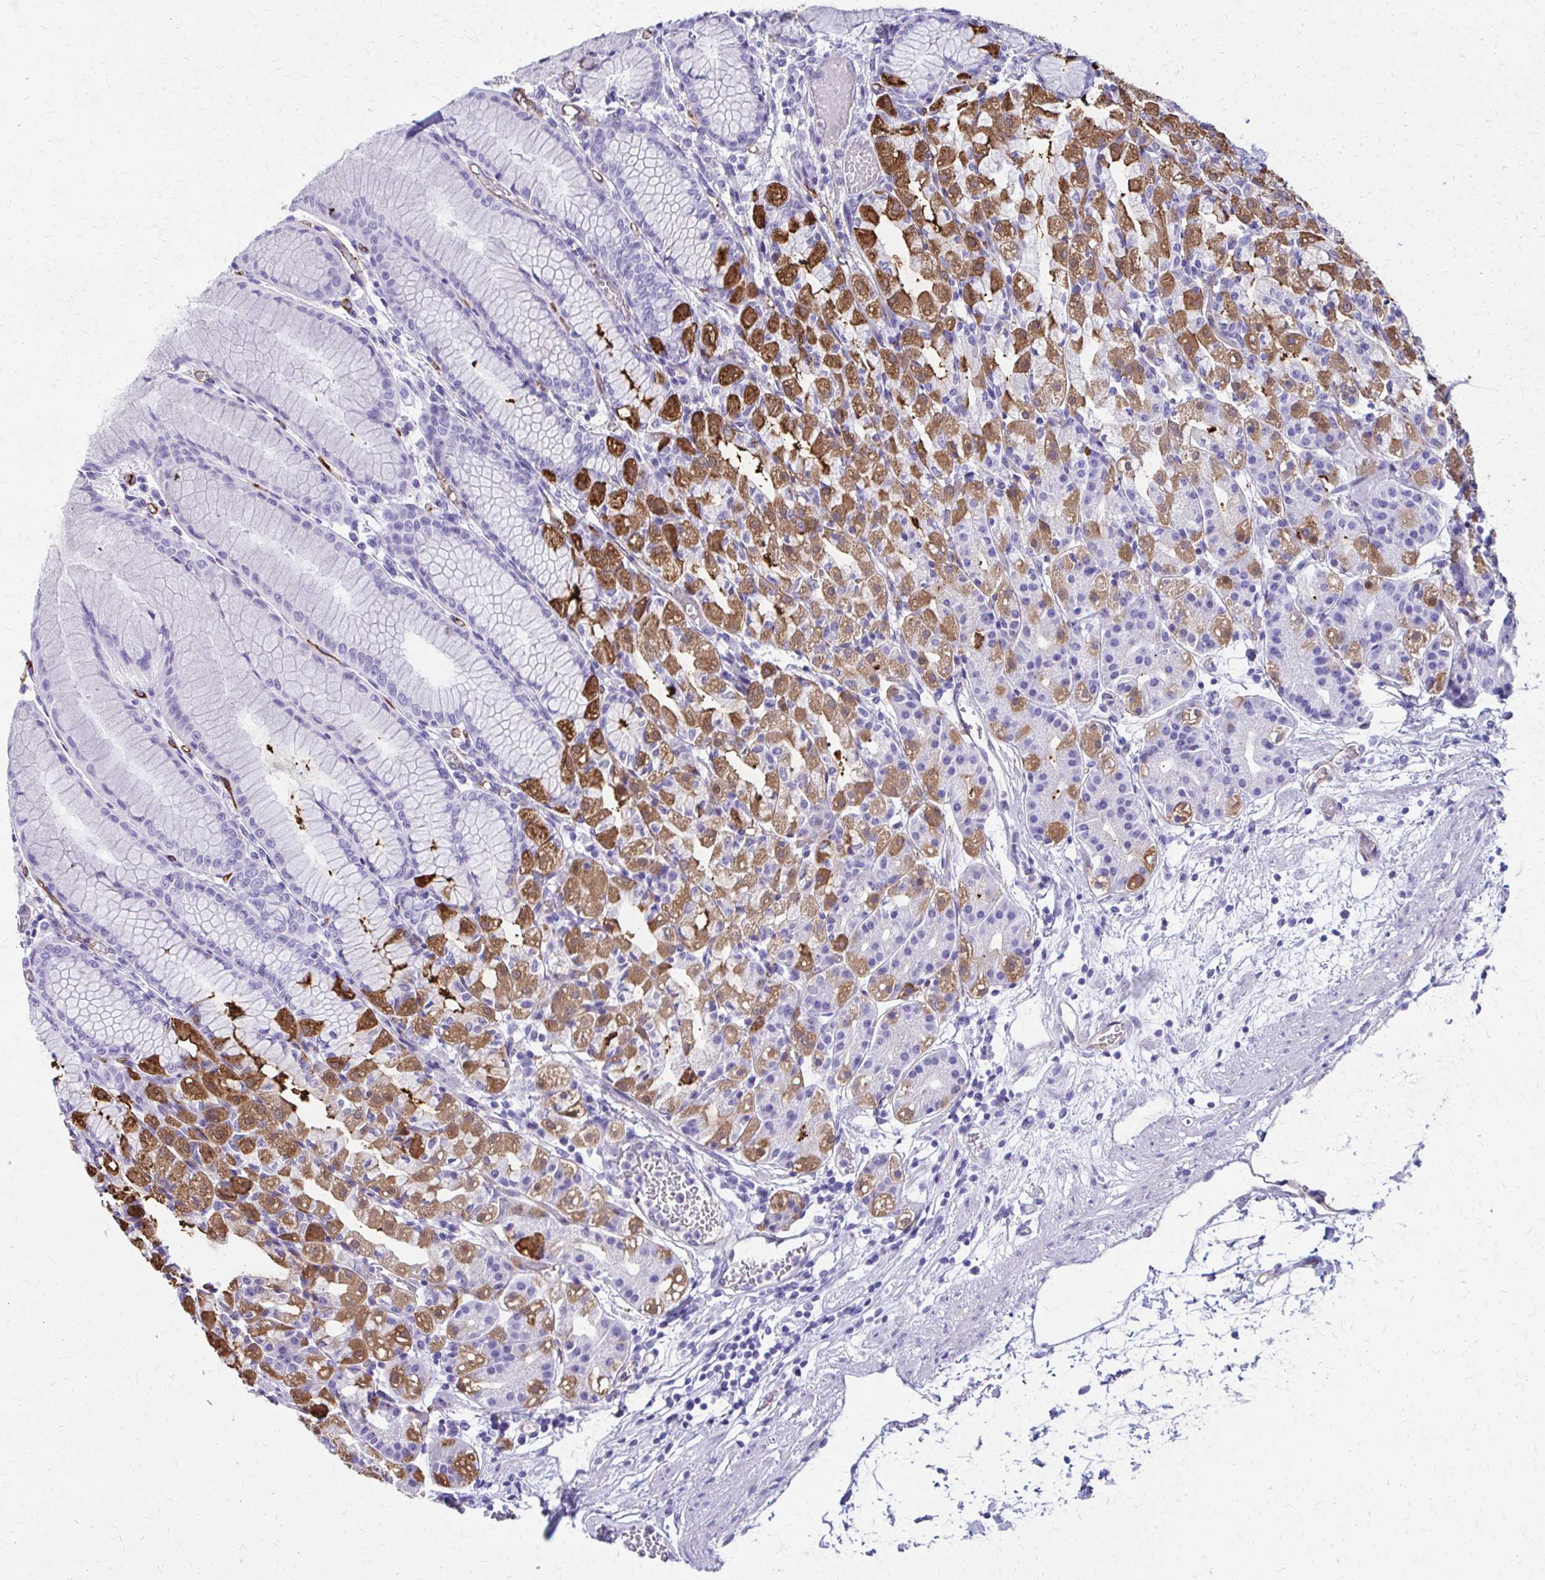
{"staining": {"intensity": "strong", "quantity": "25%-75%", "location": "cytoplasmic/membranous"}, "tissue": "stomach", "cell_type": "Glandular cells", "image_type": "normal", "snomed": [{"axis": "morphology", "description": "Normal tissue, NOS"}, {"axis": "topography", "description": "Stomach"}], "caption": "Stomach was stained to show a protein in brown. There is high levels of strong cytoplasmic/membranous staining in about 25%-75% of glandular cells.", "gene": "TPSG1", "patient": {"sex": "female", "age": 57}}